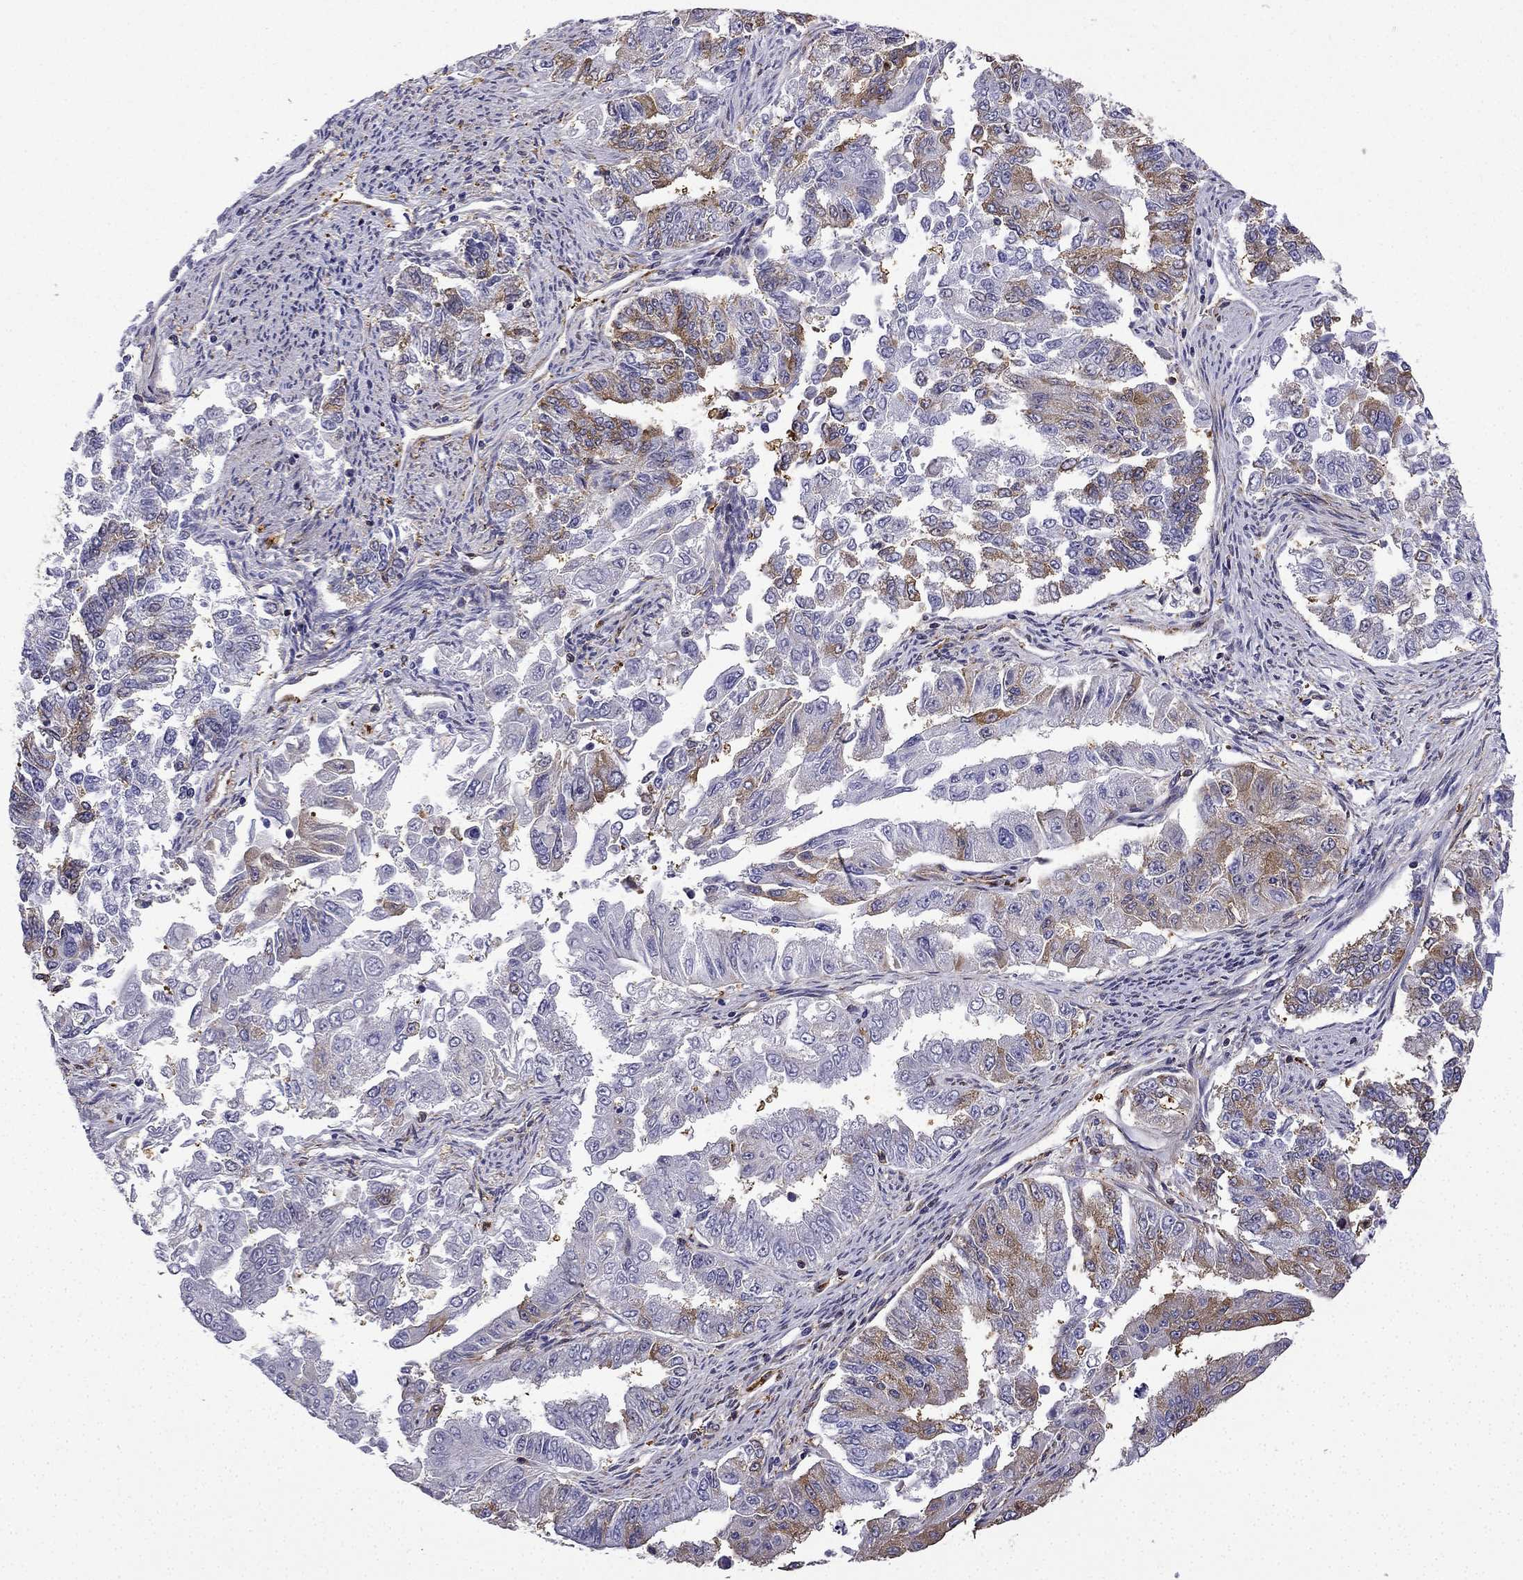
{"staining": {"intensity": "moderate", "quantity": "25%-75%", "location": "cytoplasmic/membranous"}, "tissue": "endometrial cancer", "cell_type": "Tumor cells", "image_type": "cancer", "snomed": [{"axis": "morphology", "description": "Adenocarcinoma, NOS"}, {"axis": "topography", "description": "Uterus"}], "caption": "Brown immunohistochemical staining in human endometrial cancer exhibits moderate cytoplasmic/membranous staining in approximately 25%-75% of tumor cells.", "gene": "MAP4", "patient": {"sex": "female", "age": 59}}